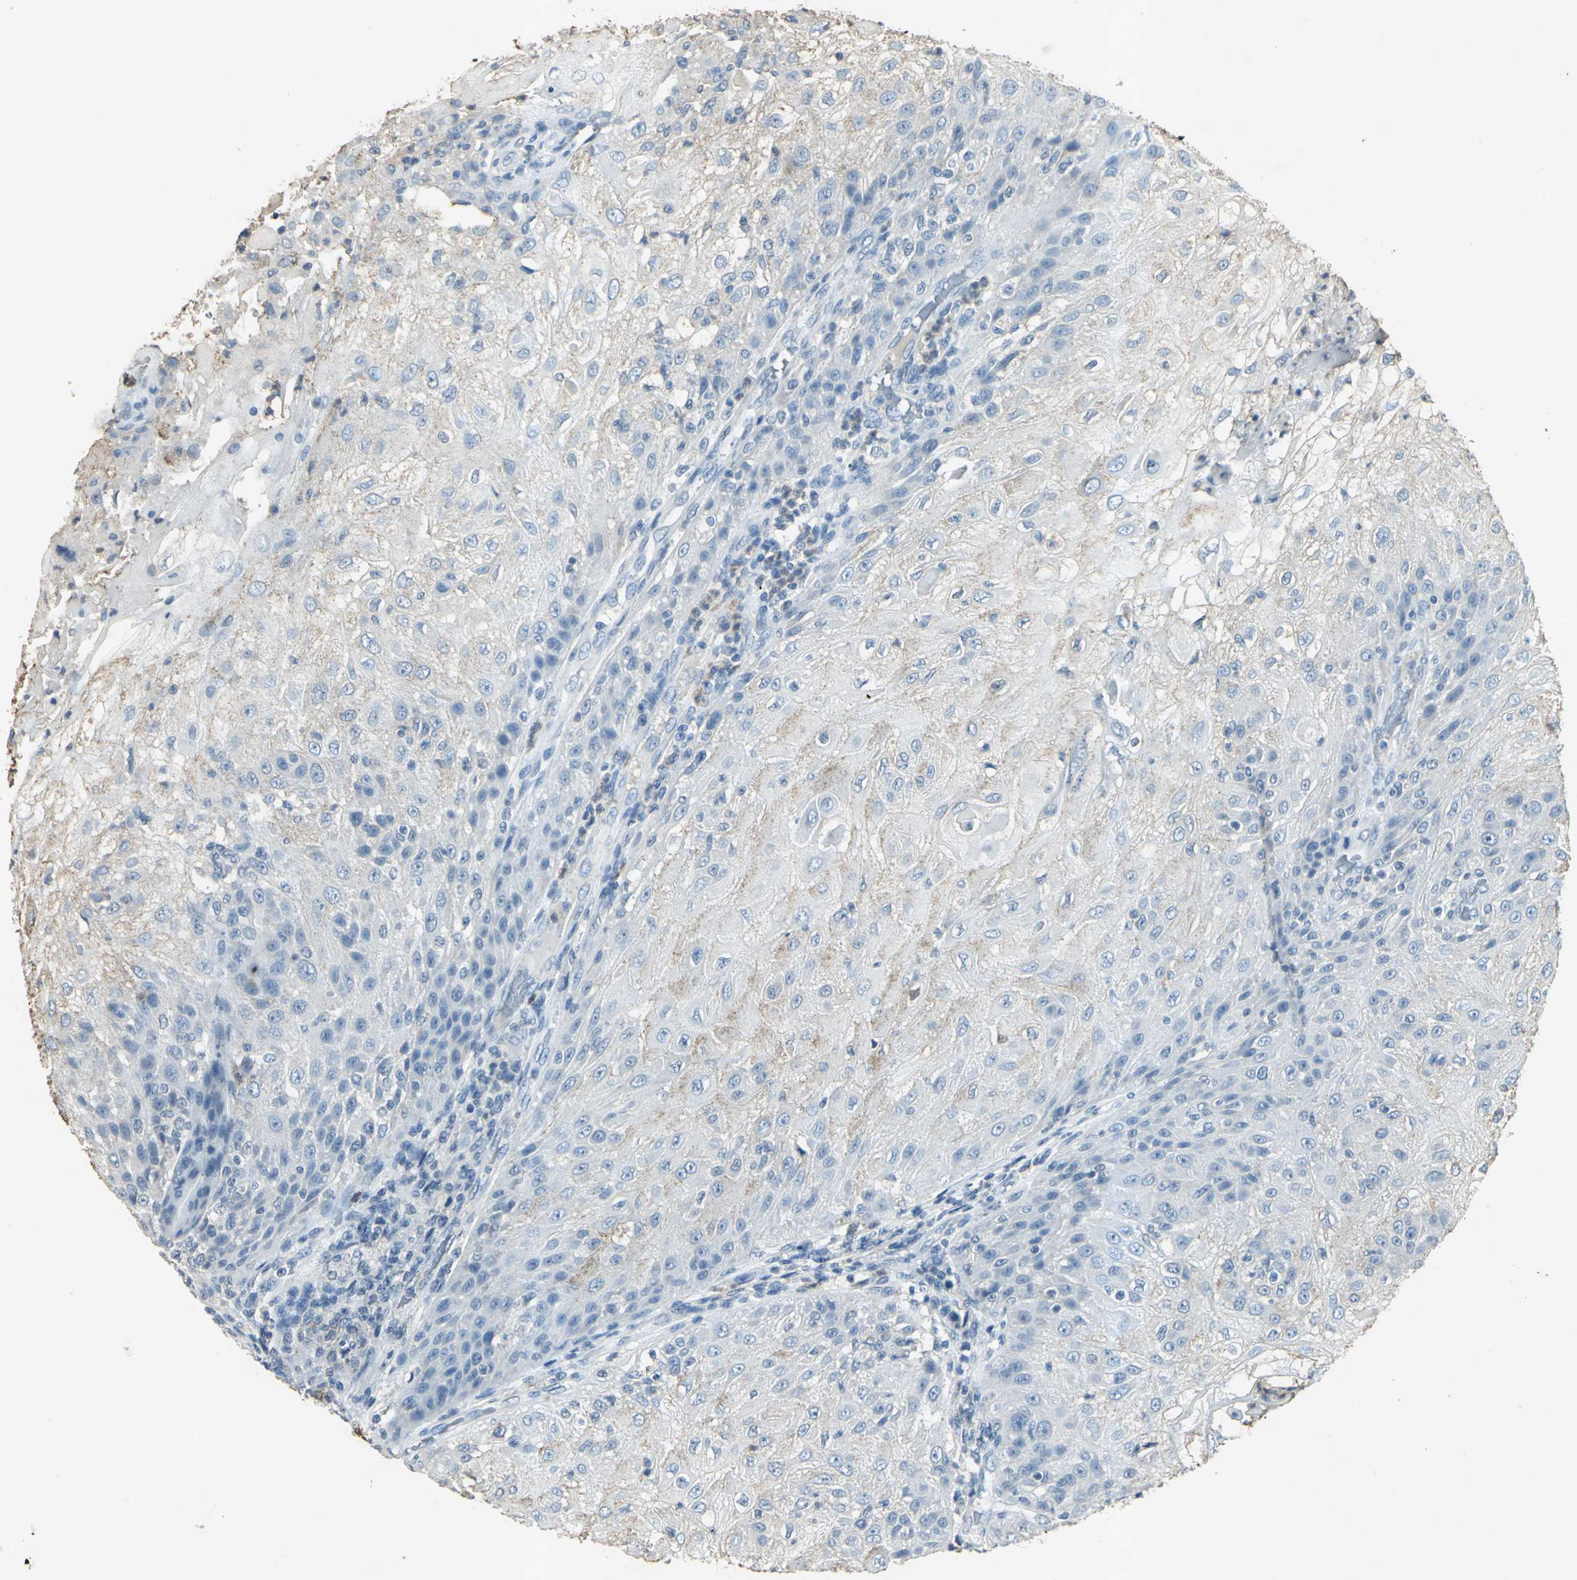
{"staining": {"intensity": "negative", "quantity": "none", "location": "none"}, "tissue": "skin cancer", "cell_type": "Tumor cells", "image_type": "cancer", "snomed": [{"axis": "morphology", "description": "Normal tissue, NOS"}, {"axis": "morphology", "description": "Squamous cell carcinoma, NOS"}, {"axis": "topography", "description": "Skin"}], "caption": "Micrograph shows no protein expression in tumor cells of squamous cell carcinoma (skin) tissue.", "gene": "CAMK2B", "patient": {"sex": "female", "age": 83}}